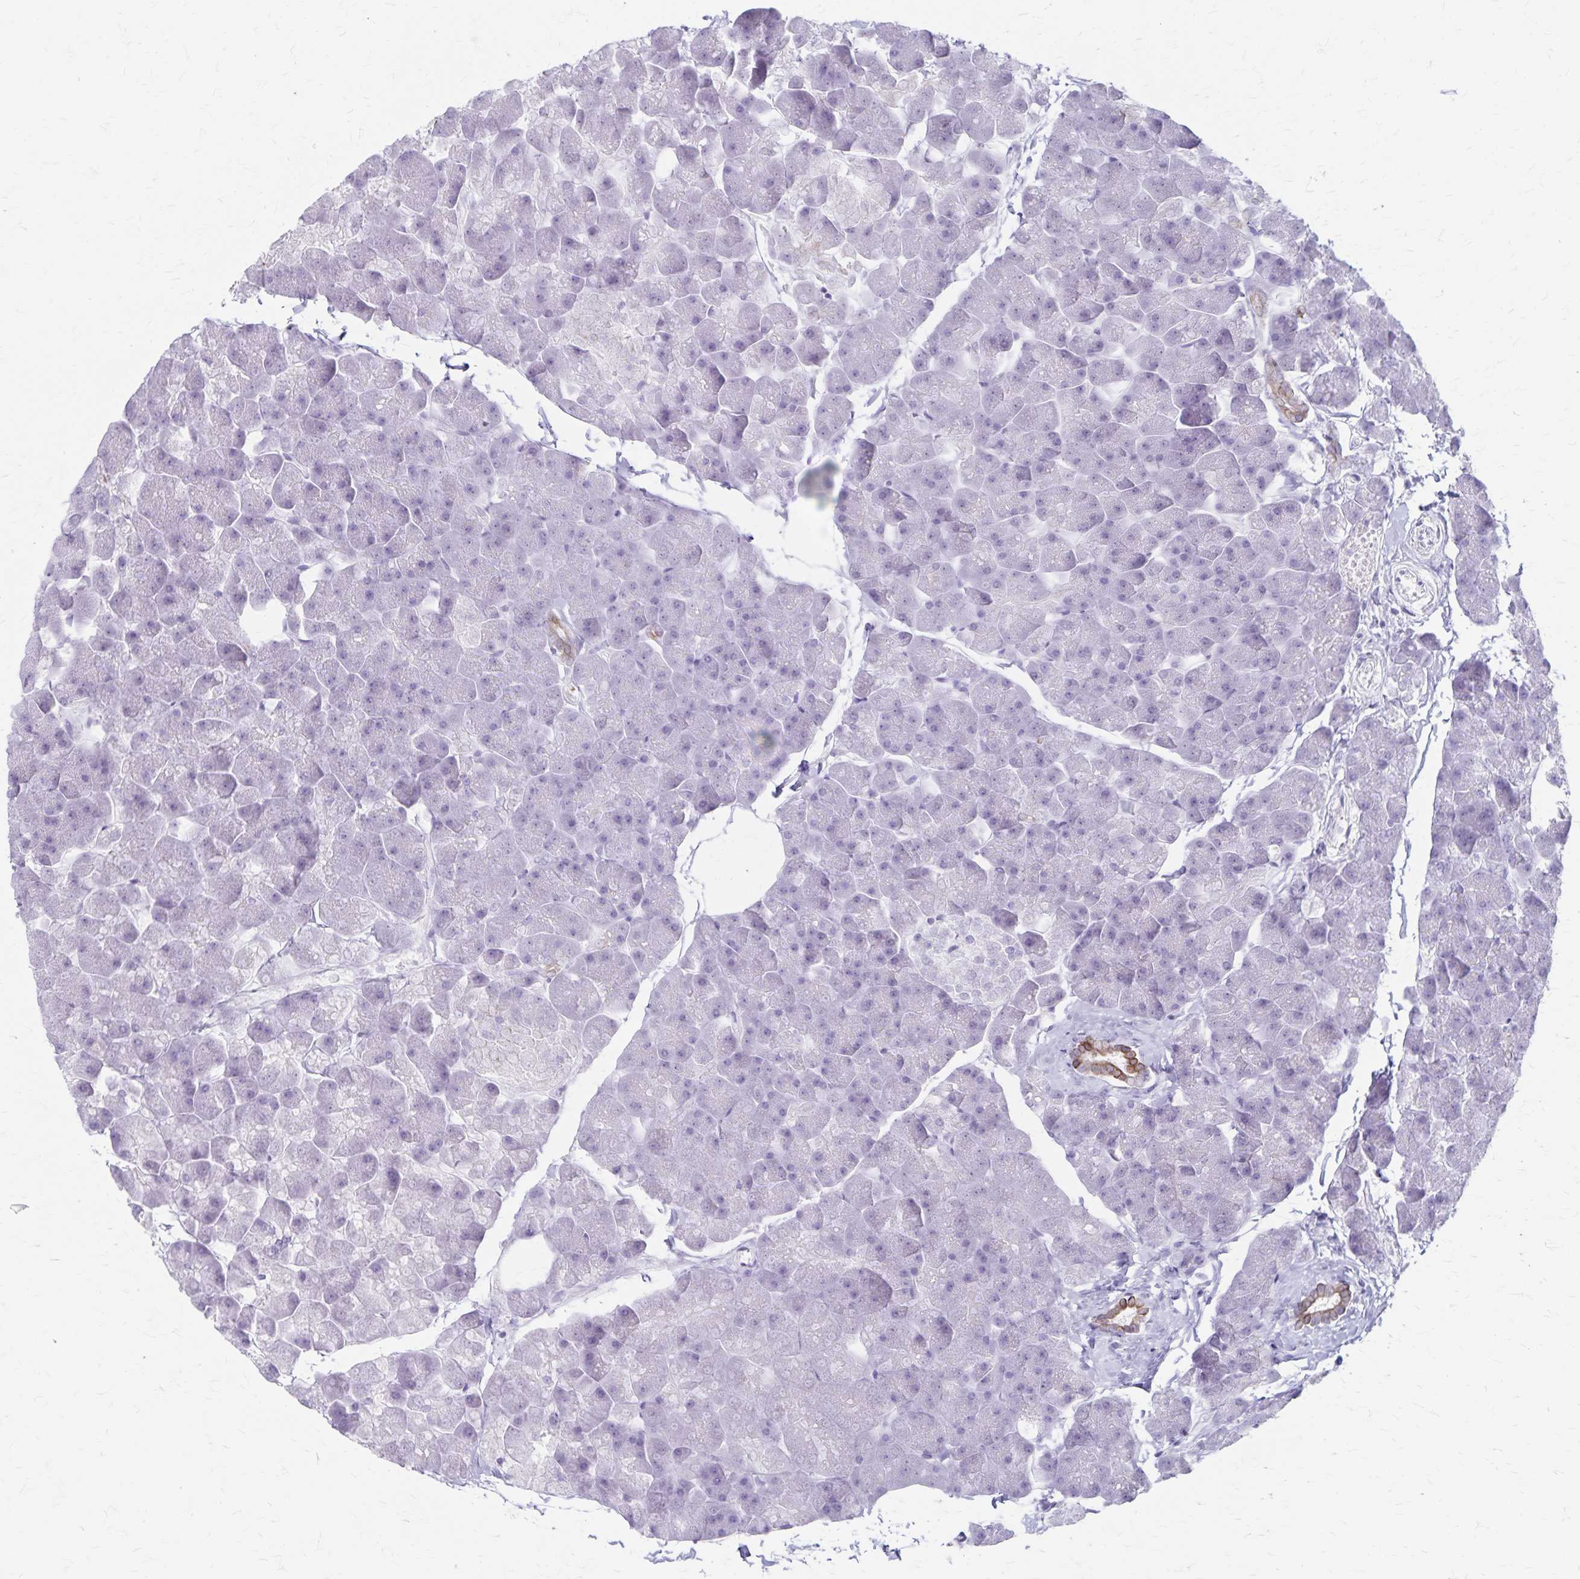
{"staining": {"intensity": "moderate", "quantity": "<25%", "location": "cytoplasmic/membranous"}, "tissue": "pancreas", "cell_type": "Exocrine glandular cells", "image_type": "normal", "snomed": [{"axis": "morphology", "description": "Normal tissue, NOS"}, {"axis": "topography", "description": "Pancreas"}], "caption": "This image shows immunohistochemistry staining of unremarkable human pancreas, with low moderate cytoplasmic/membranous staining in approximately <25% of exocrine glandular cells.", "gene": "GPBAR1", "patient": {"sex": "male", "age": 35}}